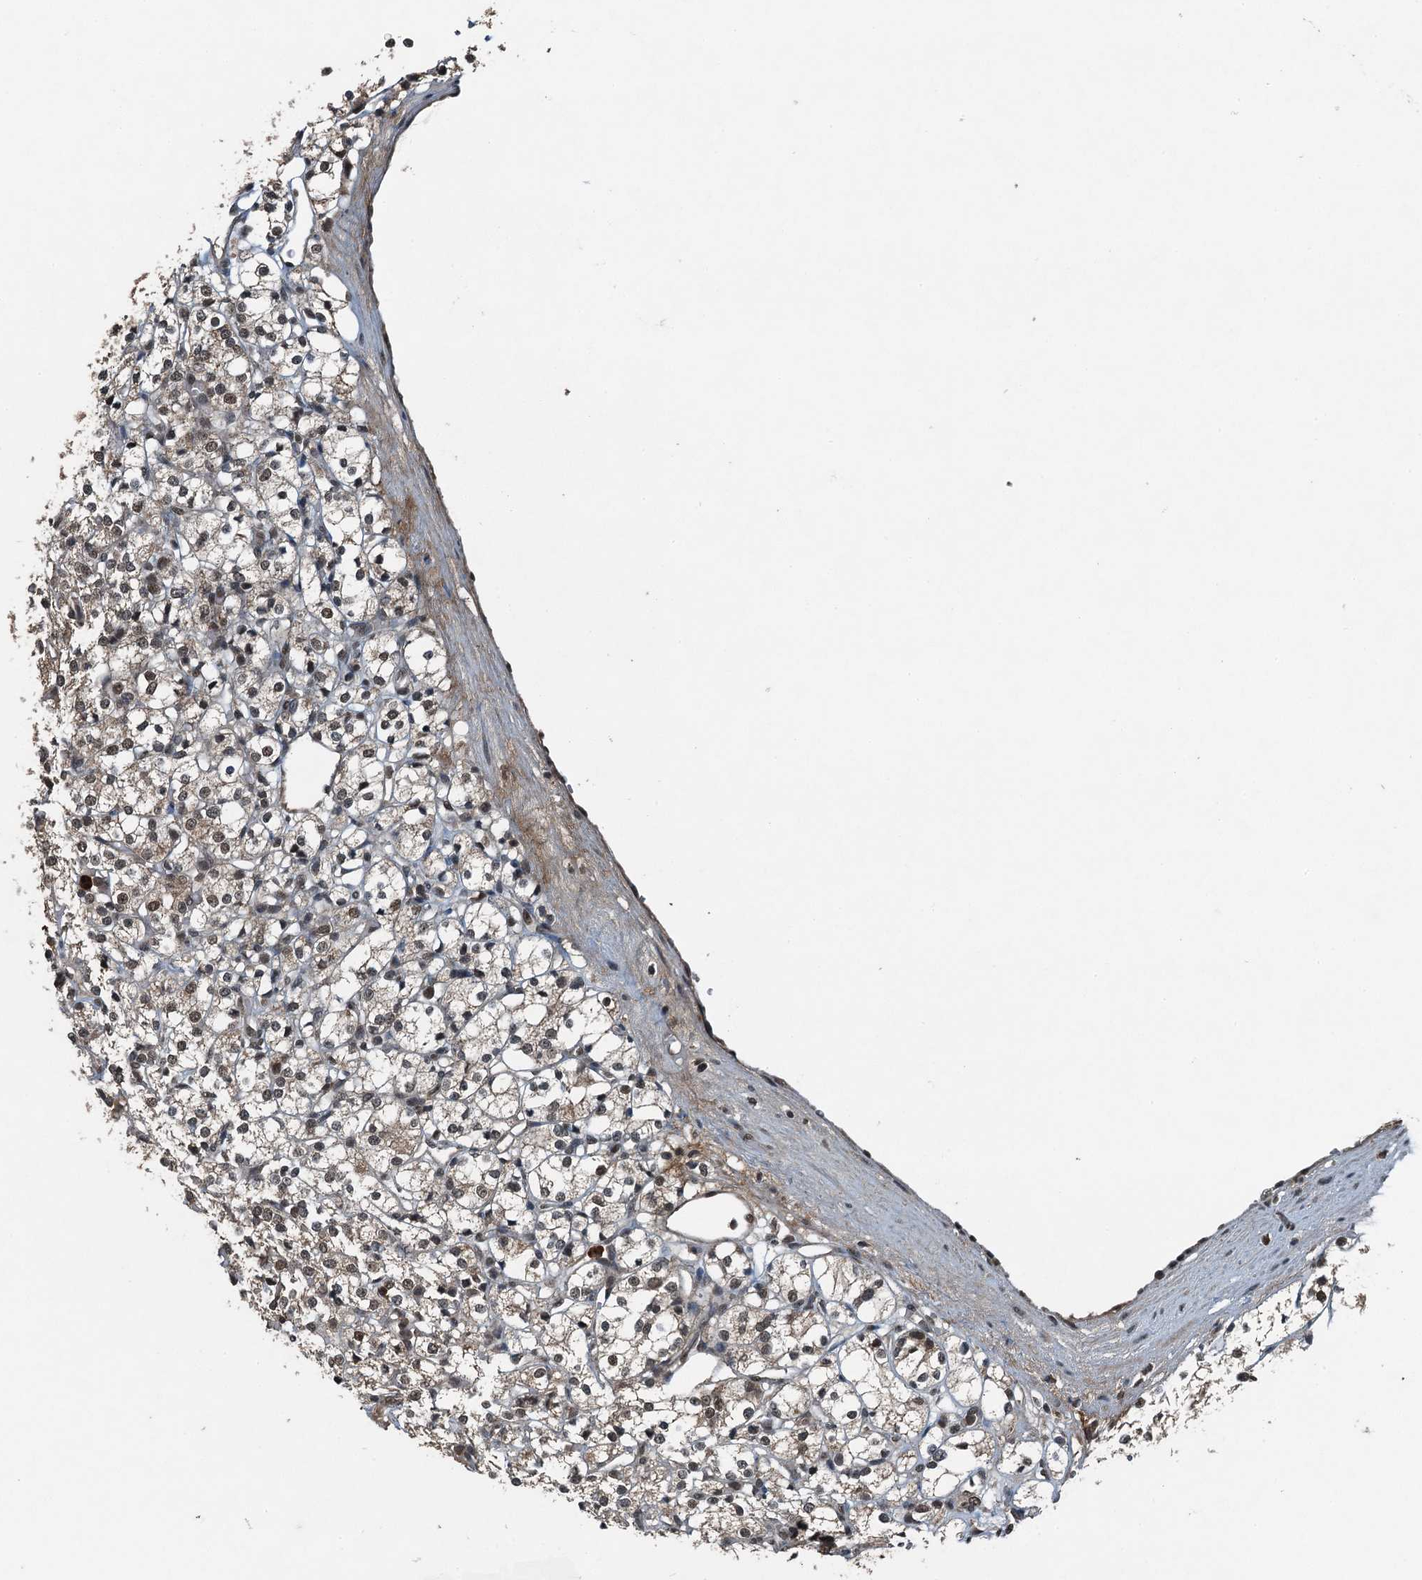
{"staining": {"intensity": "weak", "quantity": "<25%", "location": "cytoplasmic/membranous"}, "tissue": "renal cancer", "cell_type": "Tumor cells", "image_type": "cancer", "snomed": [{"axis": "morphology", "description": "Adenocarcinoma, NOS"}, {"axis": "topography", "description": "Kidney"}], "caption": "IHC histopathology image of neoplastic tissue: adenocarcinoma (renal) stained with DAB demonstrates no significant protein staining in tumor cells.", "gene": "UBXN6", "patient": {"sex": "male", "age": 77}}